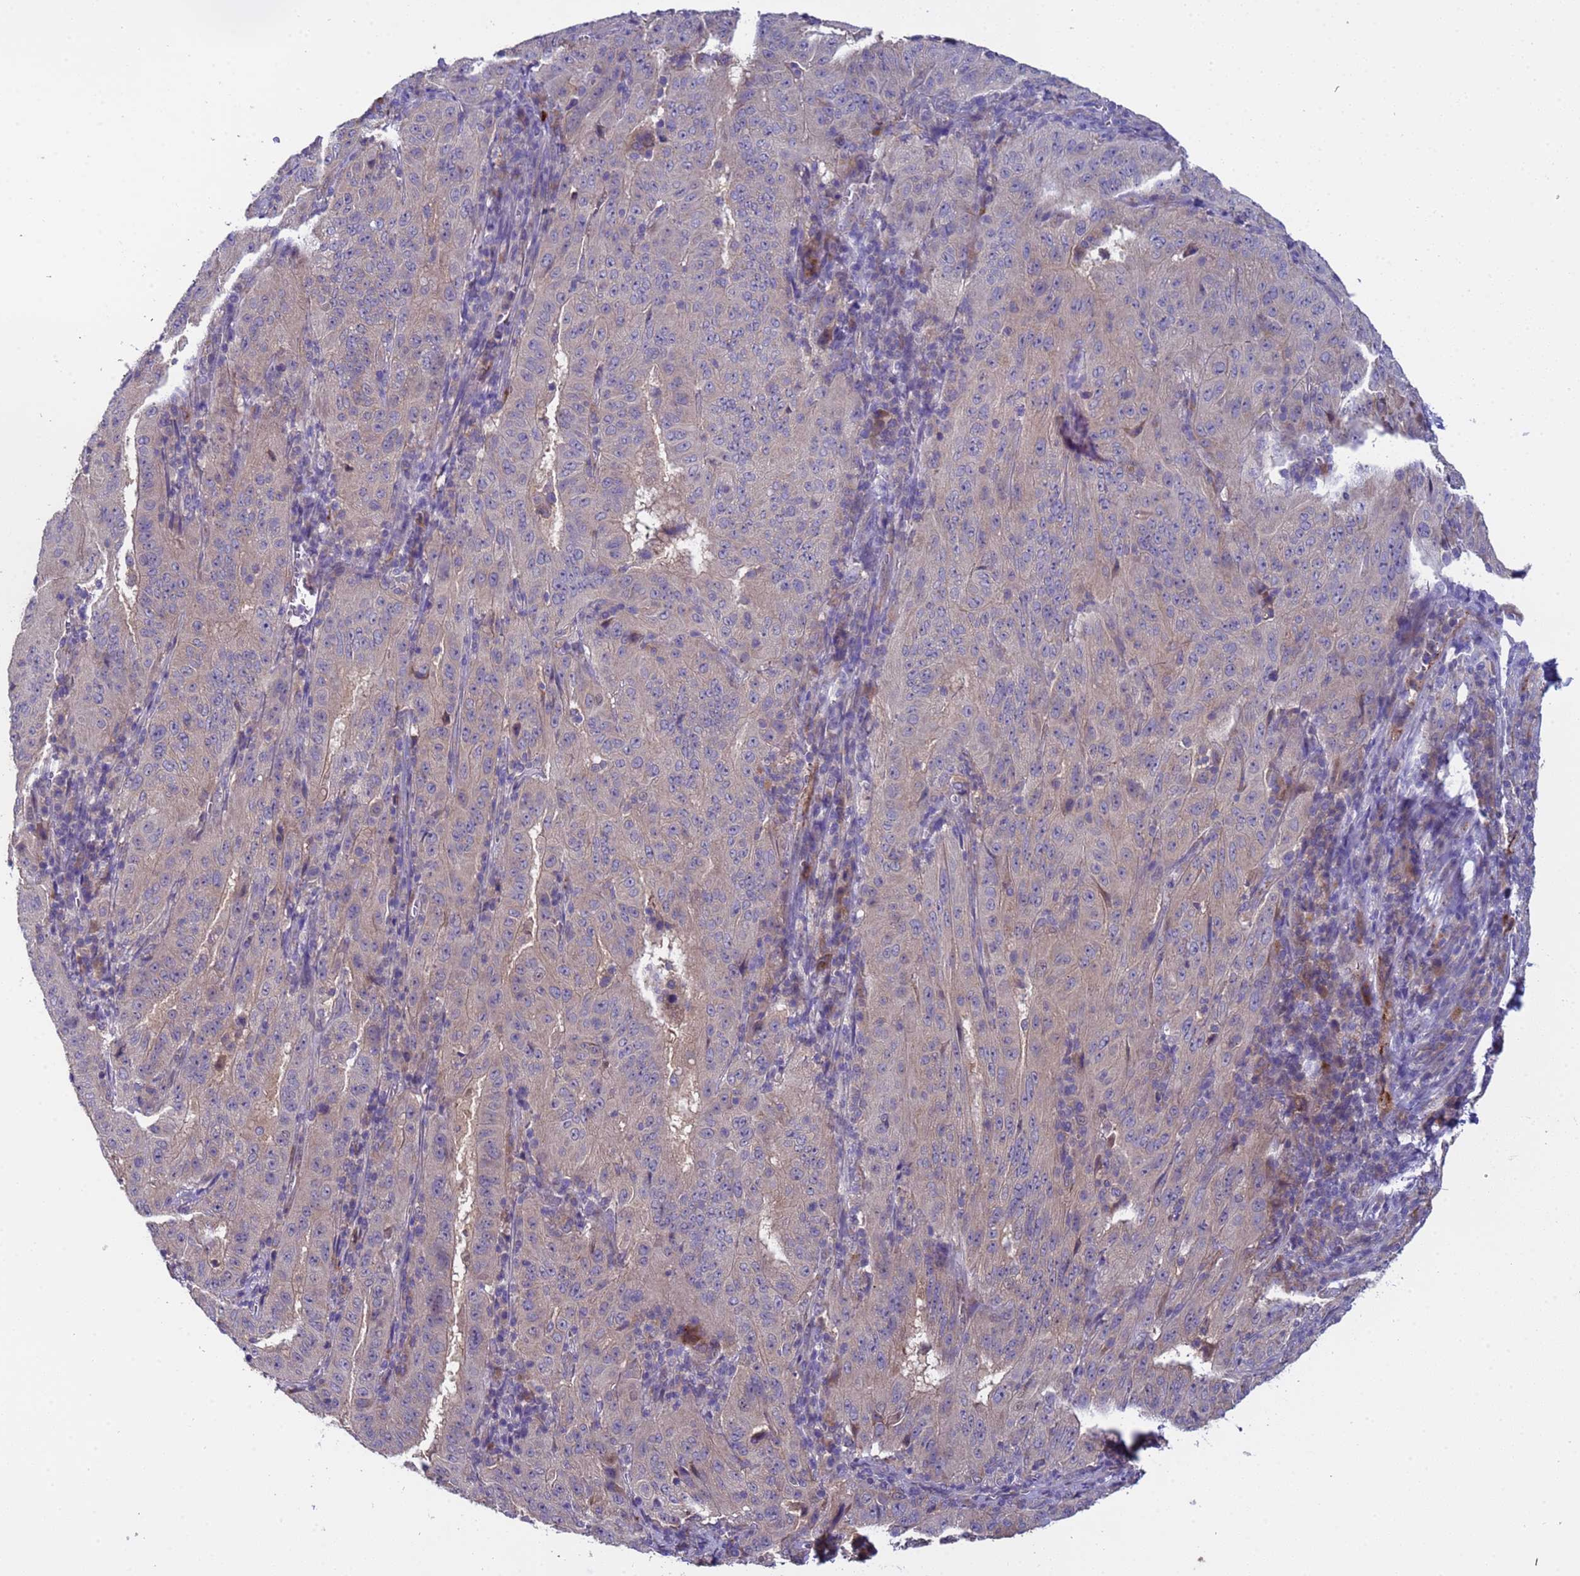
{"staining": {"intensity": "weak", "quantity": "25%-75%", "location": "cytoplasmic/membranous"}, "tissue": "pancreatic cancer", "cell_type": "Tumor cells", "image_type": "cancer", "snomed": [{"axis": "morphology", "description": "Adenocarcinoma, NOS"}, {"axis": "topography", "description": "Pancreas"}], "caption": "Protein expression analysis of adenocarcinoma (pancreatic) shows weak cytoplasmic/membranous staining in approximately 25%-75% of tumor cells.", "gene": "ZNF248", "patient": {"sex": "male", "age": 63}}